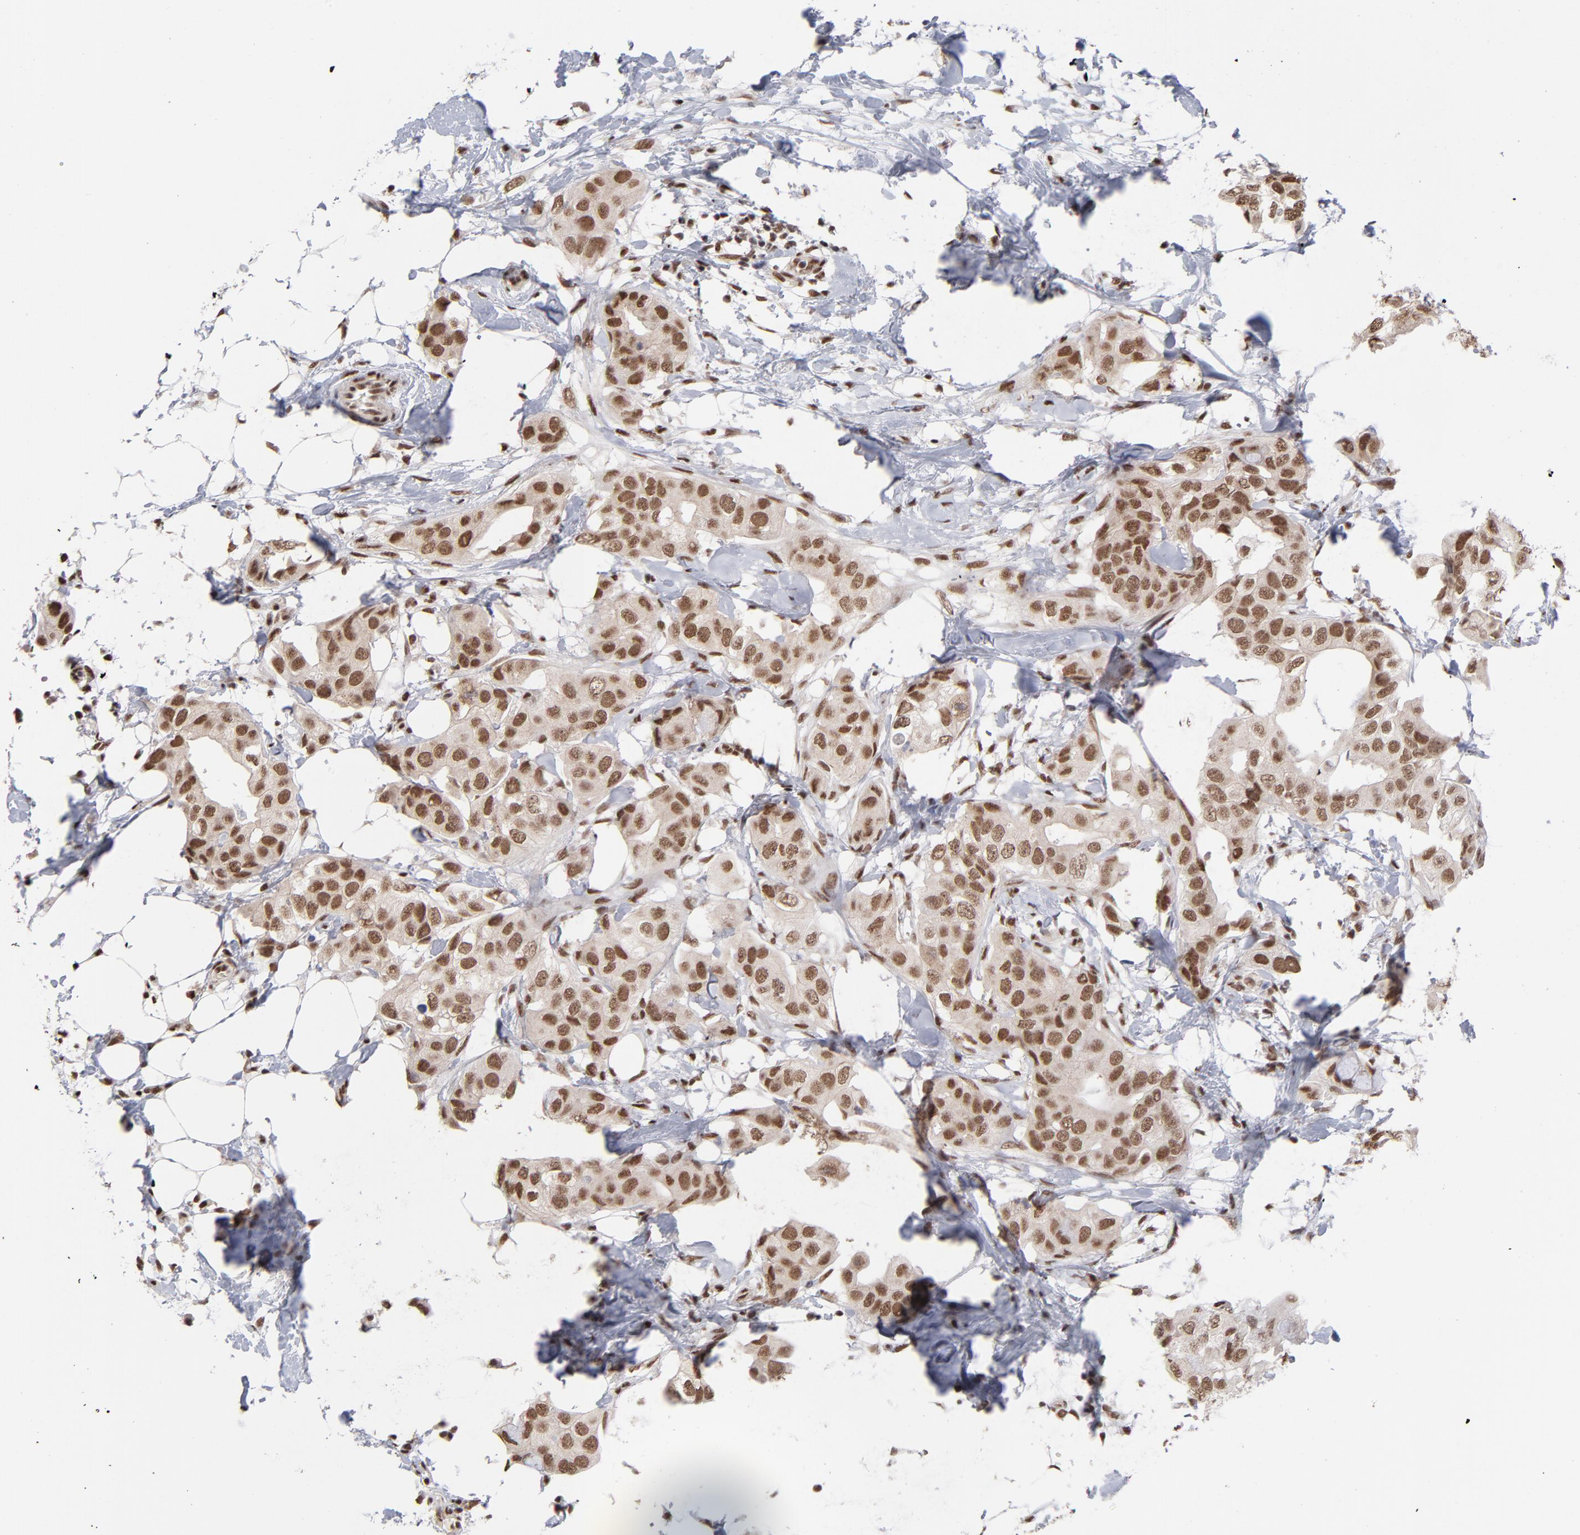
{"staining": {"intensity": "moderate", "quantity": ">75%", "location": "cytoplasmic/membranous,nuclear"}, "tissue": "breast cancer", "cell_type": "Tumor cells", "image_type": "cancer", "snomed": [{"axis": "morphology", "description": "Duct carcinoma"}, {"axis": "topography", "description": "Breast"}], "caption": "Immunohistochemistry photomicrograph of human breast cancer stained for a protein (brown), which shows medium levels of moderate cytoplasmic/membranous and nuclear staining in about >75% of tumor cells.", "gene": "ZNF3", "patient": {"sex": "female", "age": 40}}